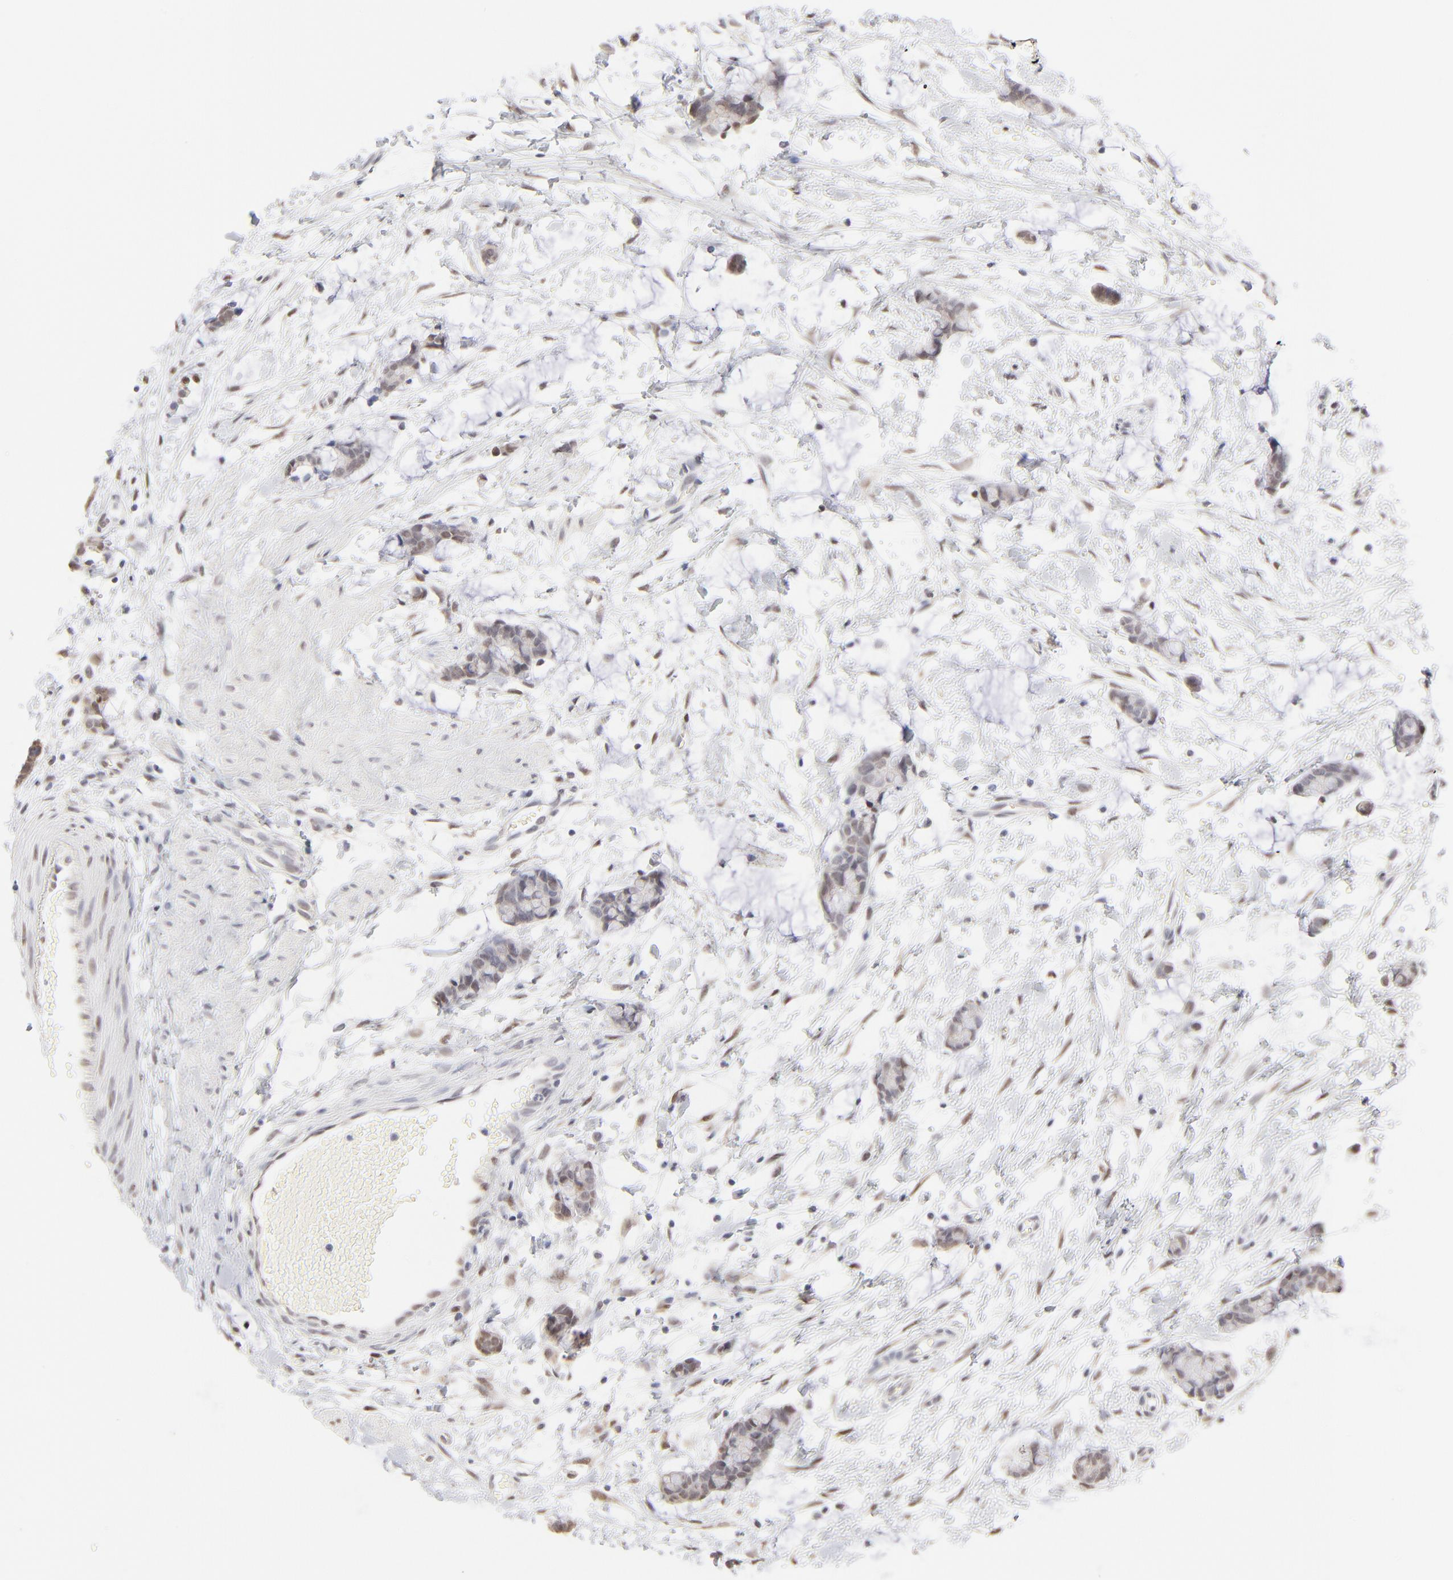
{"staining": {"intensity": "weak", "quantity": "25%-75%", "location": "nuclear"}, "tissue": "colorectal cancer", "cell_type": "Tumor cells", "image_type": "cancer", "snomed": [{"axis": "morphology", "description": "Adenocarcinoma, NOS"}, {"axis": "topography", "description": "Colon"}], "caption": "Brown immunohistochemical staining in colorectal adenocarcinoma shows weak nuclear expression in about 25%-75% of tumor cells. (DAB (3,3'-diaminobenzidine) IHC with brightfield microscopy, high magnification).", "gene": "RBM3", "patient": {"sex": "male", "age": 14}}